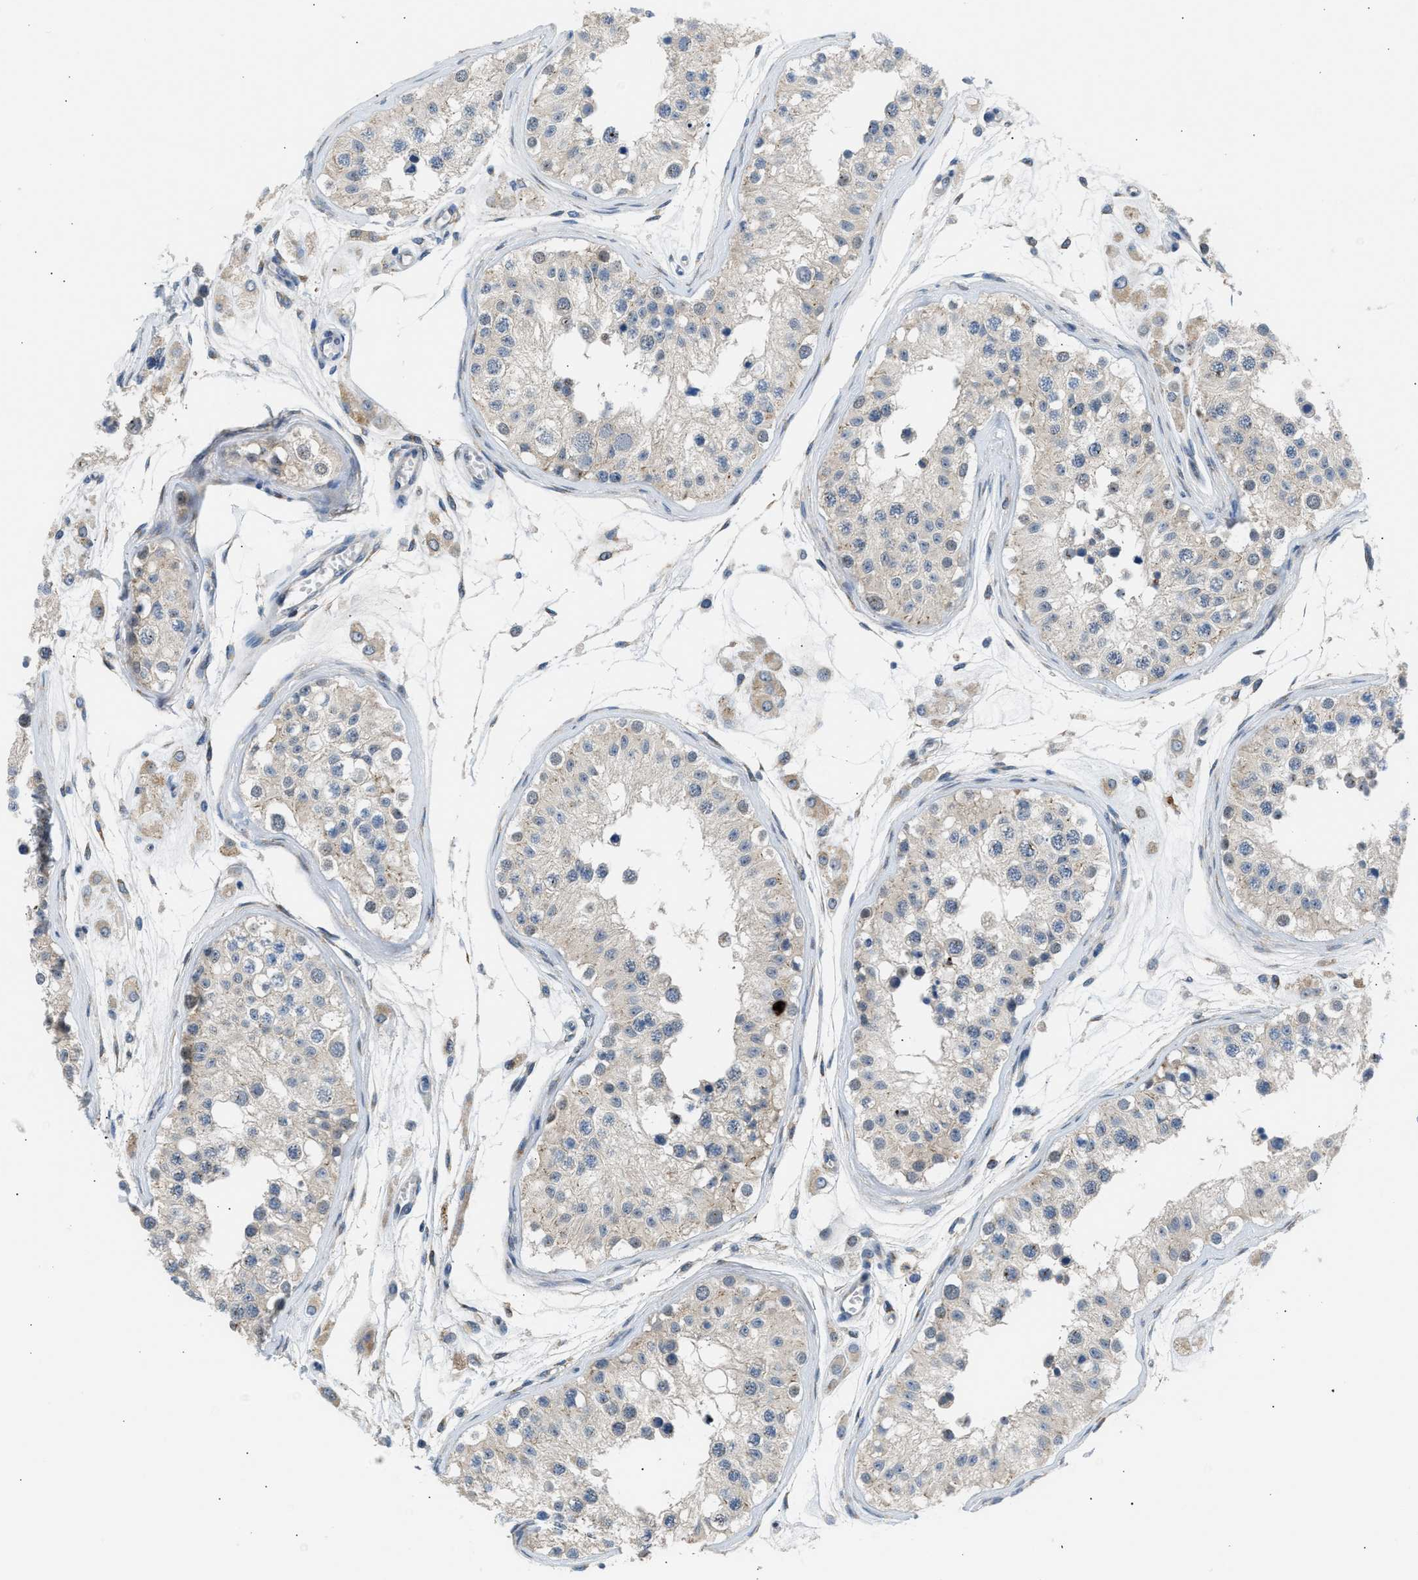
{"staining": {"intensity": "strong", "quantity": "<25%", "location": "cytoplasmic/membranous"}, "tissue": "testis", "cell_type": "Cells in seminiferous ducts", "image_type": "normal", "snomed": [{"axis": "morphology", "description": "Normal tissue, NOS"}, {"axis": "morphology", "description": "Adenocarcinoma, metastatic, NOS"}, {"axis": "topography", "description": "Testis"}], "caption": "Approximately <25% of cells in seminiferous ducts in unremarkable human testis demonstrate strong cytoplasmic/membranous protein positivity as visualized by brown immunohistochemical staining.", "gene": "KCNC2", "patient": {"sex": "male", "age": 26}}